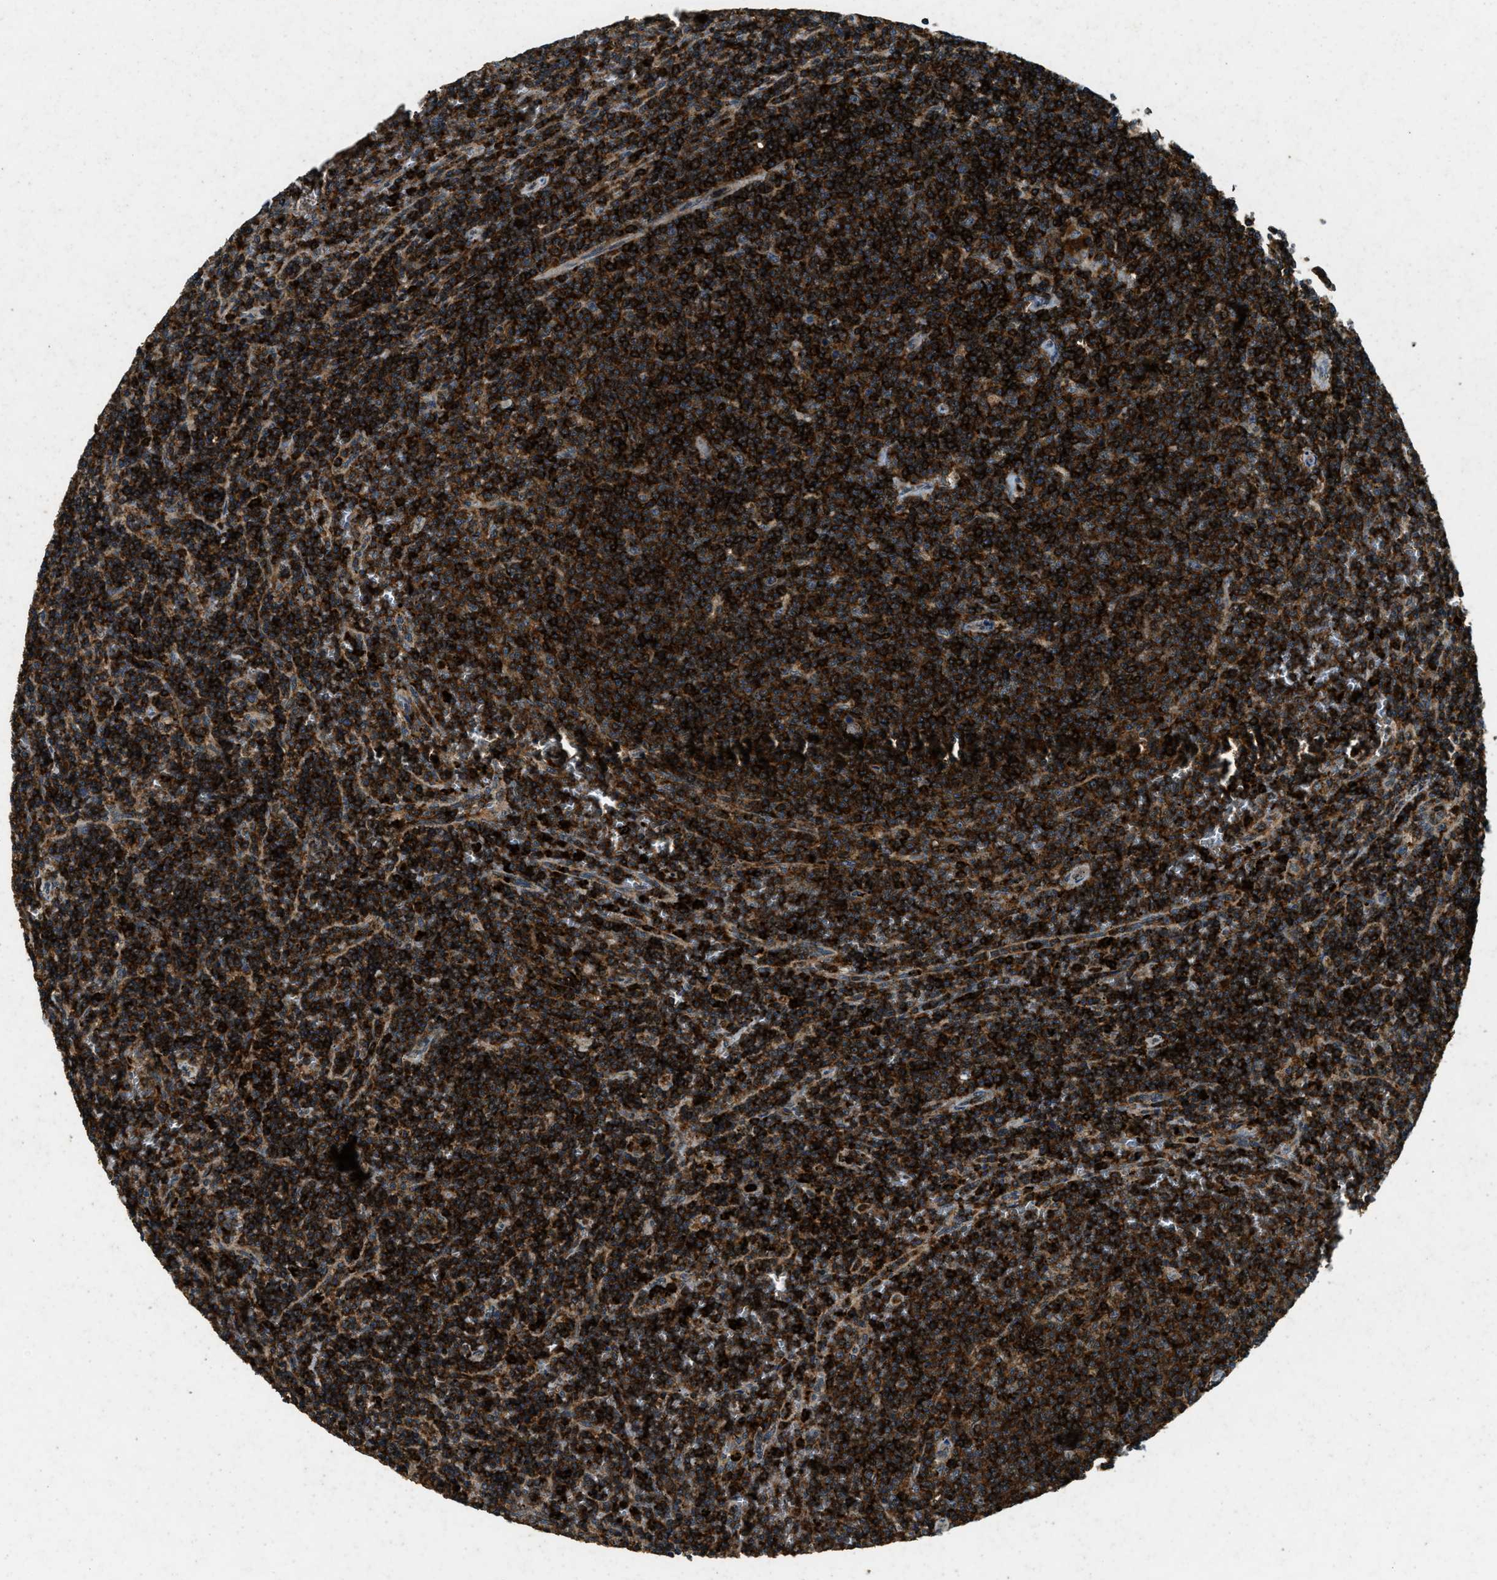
{"staining": {"intensity": "strong", "quantity": ">75%", "location": "cytoplasmic/membranous"}, "tissue": "lymphoma", "cell_type": "Tumor cells", "image_type": "cancer", "snomed": [{"axis": "morphology", "description": "Malignant lymphoma, non-Hodgkin's type, Low grade"}, {"axis": "topography", "description": "Spleen"}], "caption": "Malignant lymphoma, non-Hodgkin's type (low-grade) stained with a protein marker displays strong staining in tumor cells.", "gene": "ATP8B1", "patient": {"sex": "female", "age": 50}}